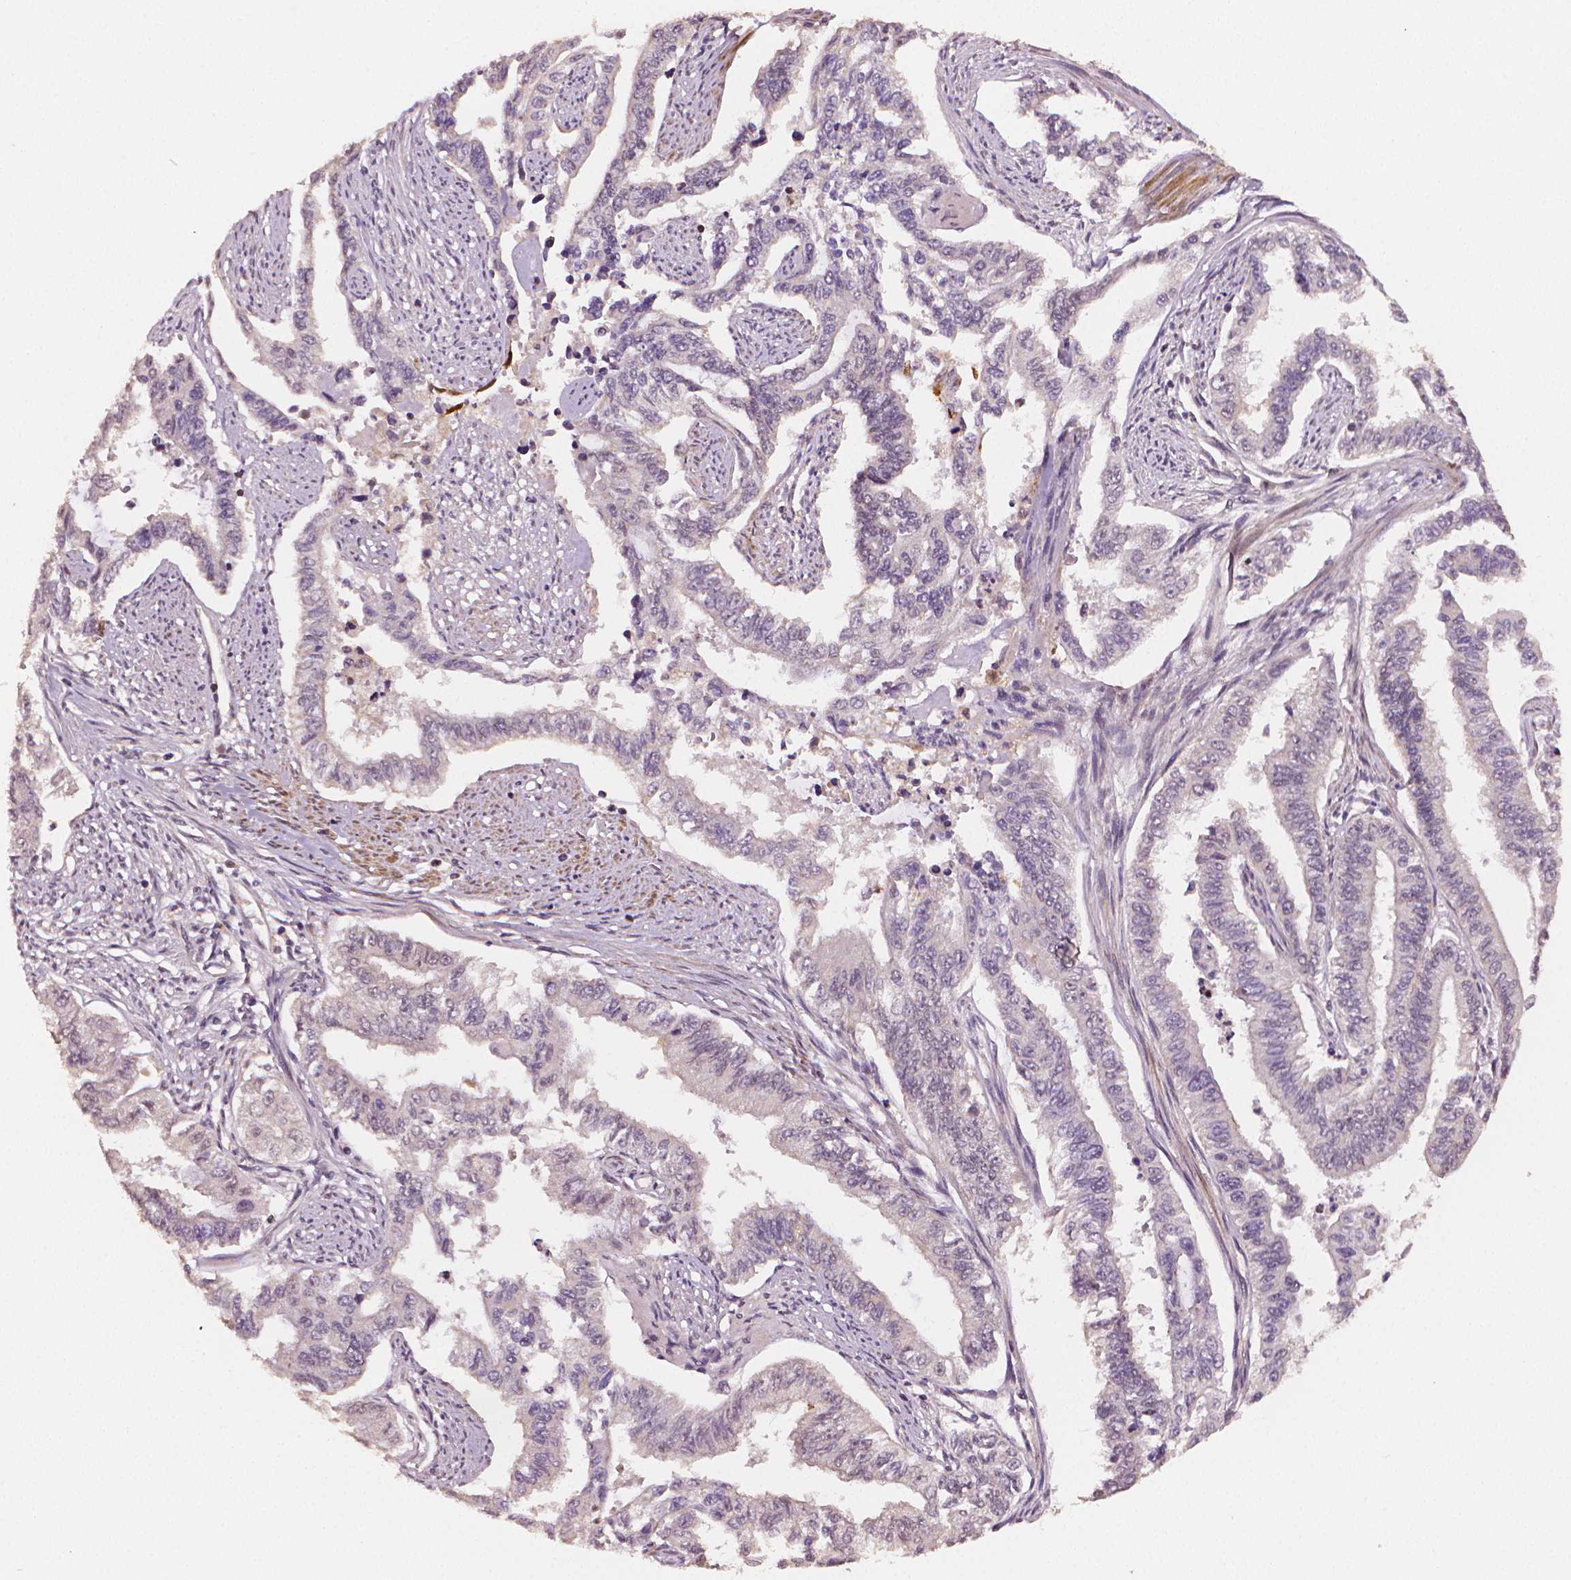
{"staining": {"intensity": "negative", "quantity": "none", "location": "none"}, "tissue": "endometrial cancer", "cell_type": "Tumor cells", "image_type": "cancer", "snomed": [{"axis": "morphology", "description": "Adenocarcinoma, NOS"}, {"axis": "topography", "description": "Uterus"}], "caption": "Tumor cells are negative for protein expression in human endometrial adenocarcinoma.", "gene": "STAT3", "patient": {"sex": "female", "age": 59}}